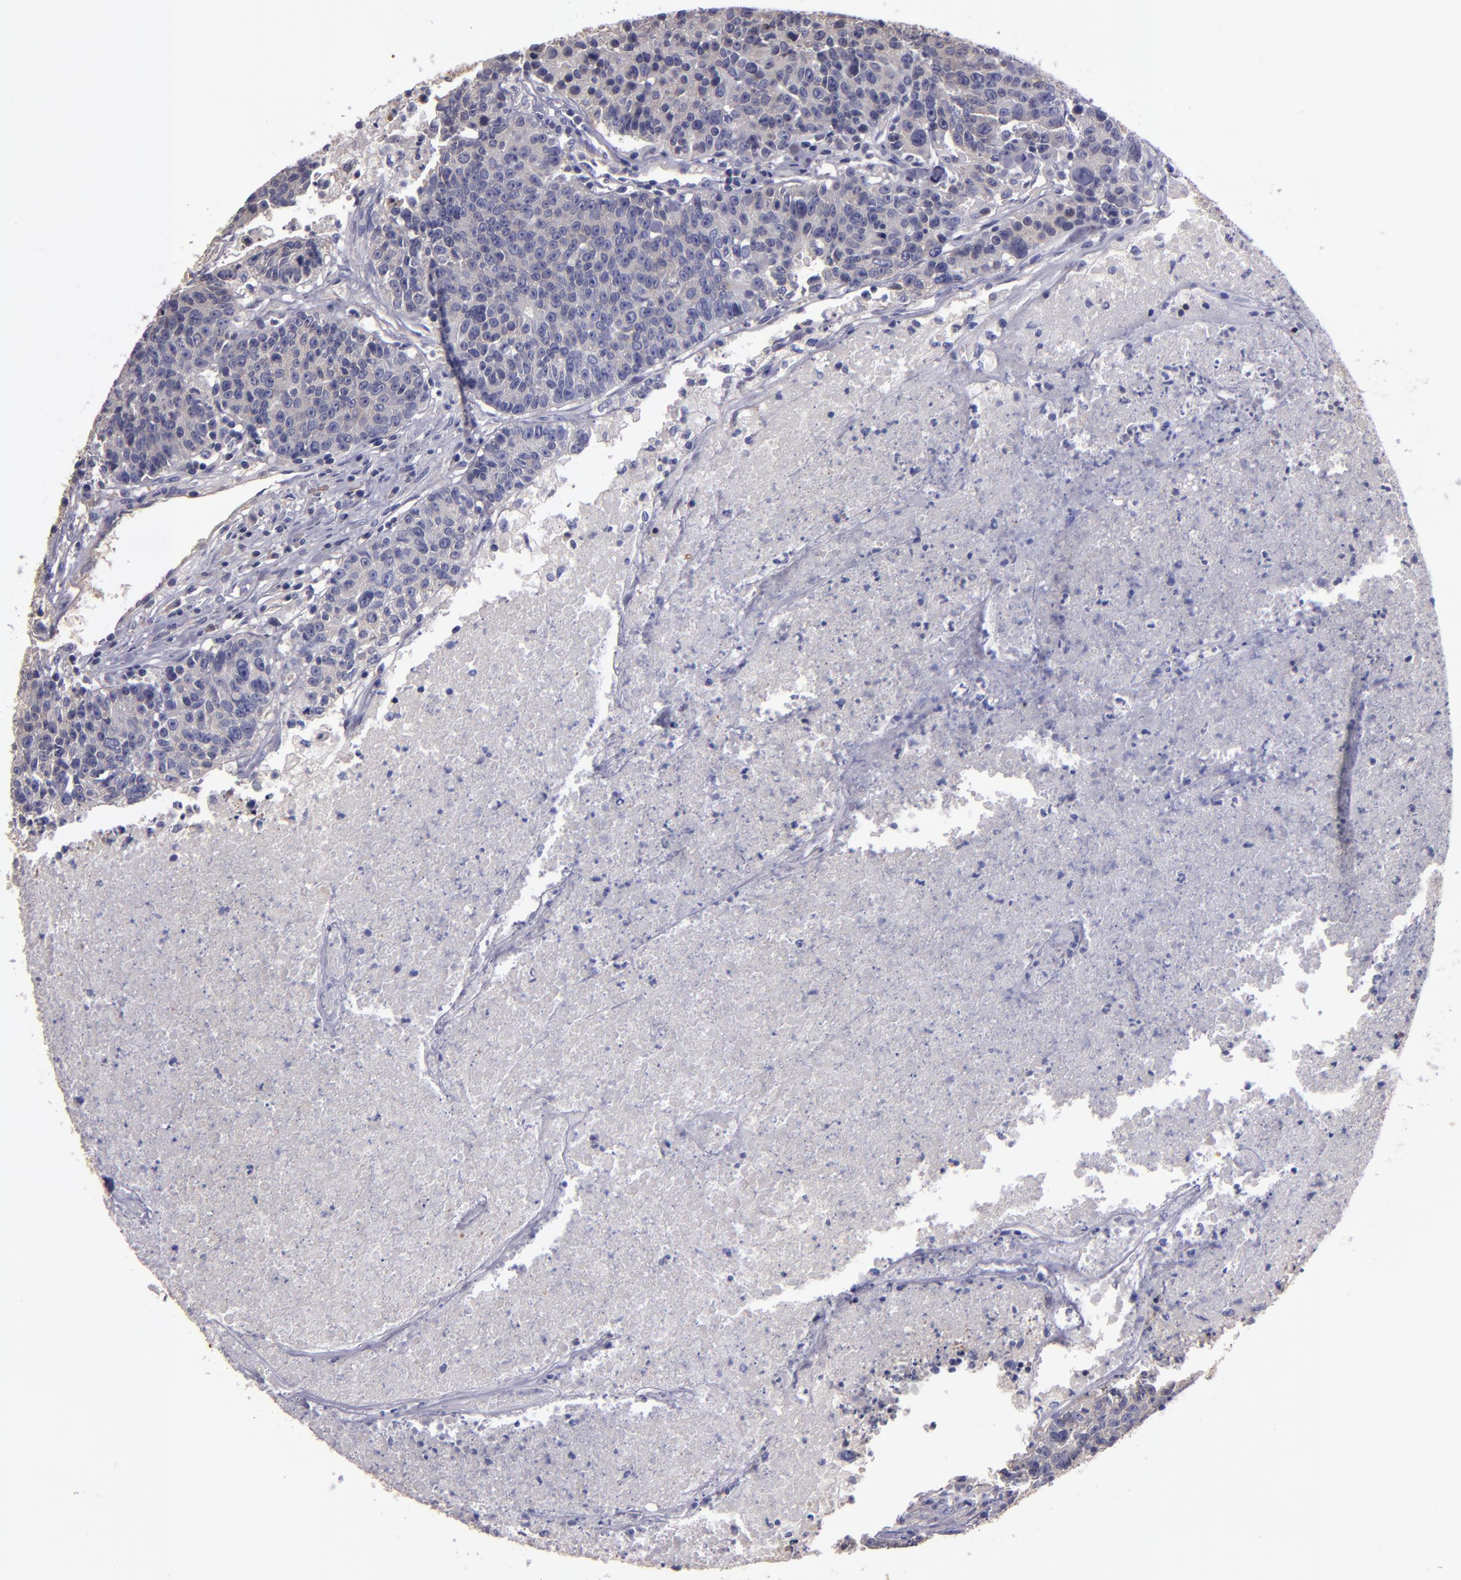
{"staining": {"intensity": "weak", "quantity": "25%-75%", "location": "cytoplasmic/membranous"}, "tissue": "colorectal cancer", "cell_type": "Tumor cells", "image_type": "cancer", "snomed": [{"axis": "morphology", "description": "Adenocarcinoma, NOS"}, {"axis": "topography", "description": "Colon"}], "caption": "Adenocarcinoma (colorectal) tissue demonstrates weak cytoplasmic/membranous positivity in about 25%-75% of tumor cells, visualized by immunohistochemistry.", "gene": "CARS1", "patient": {"sex": "female", "age": 53}}